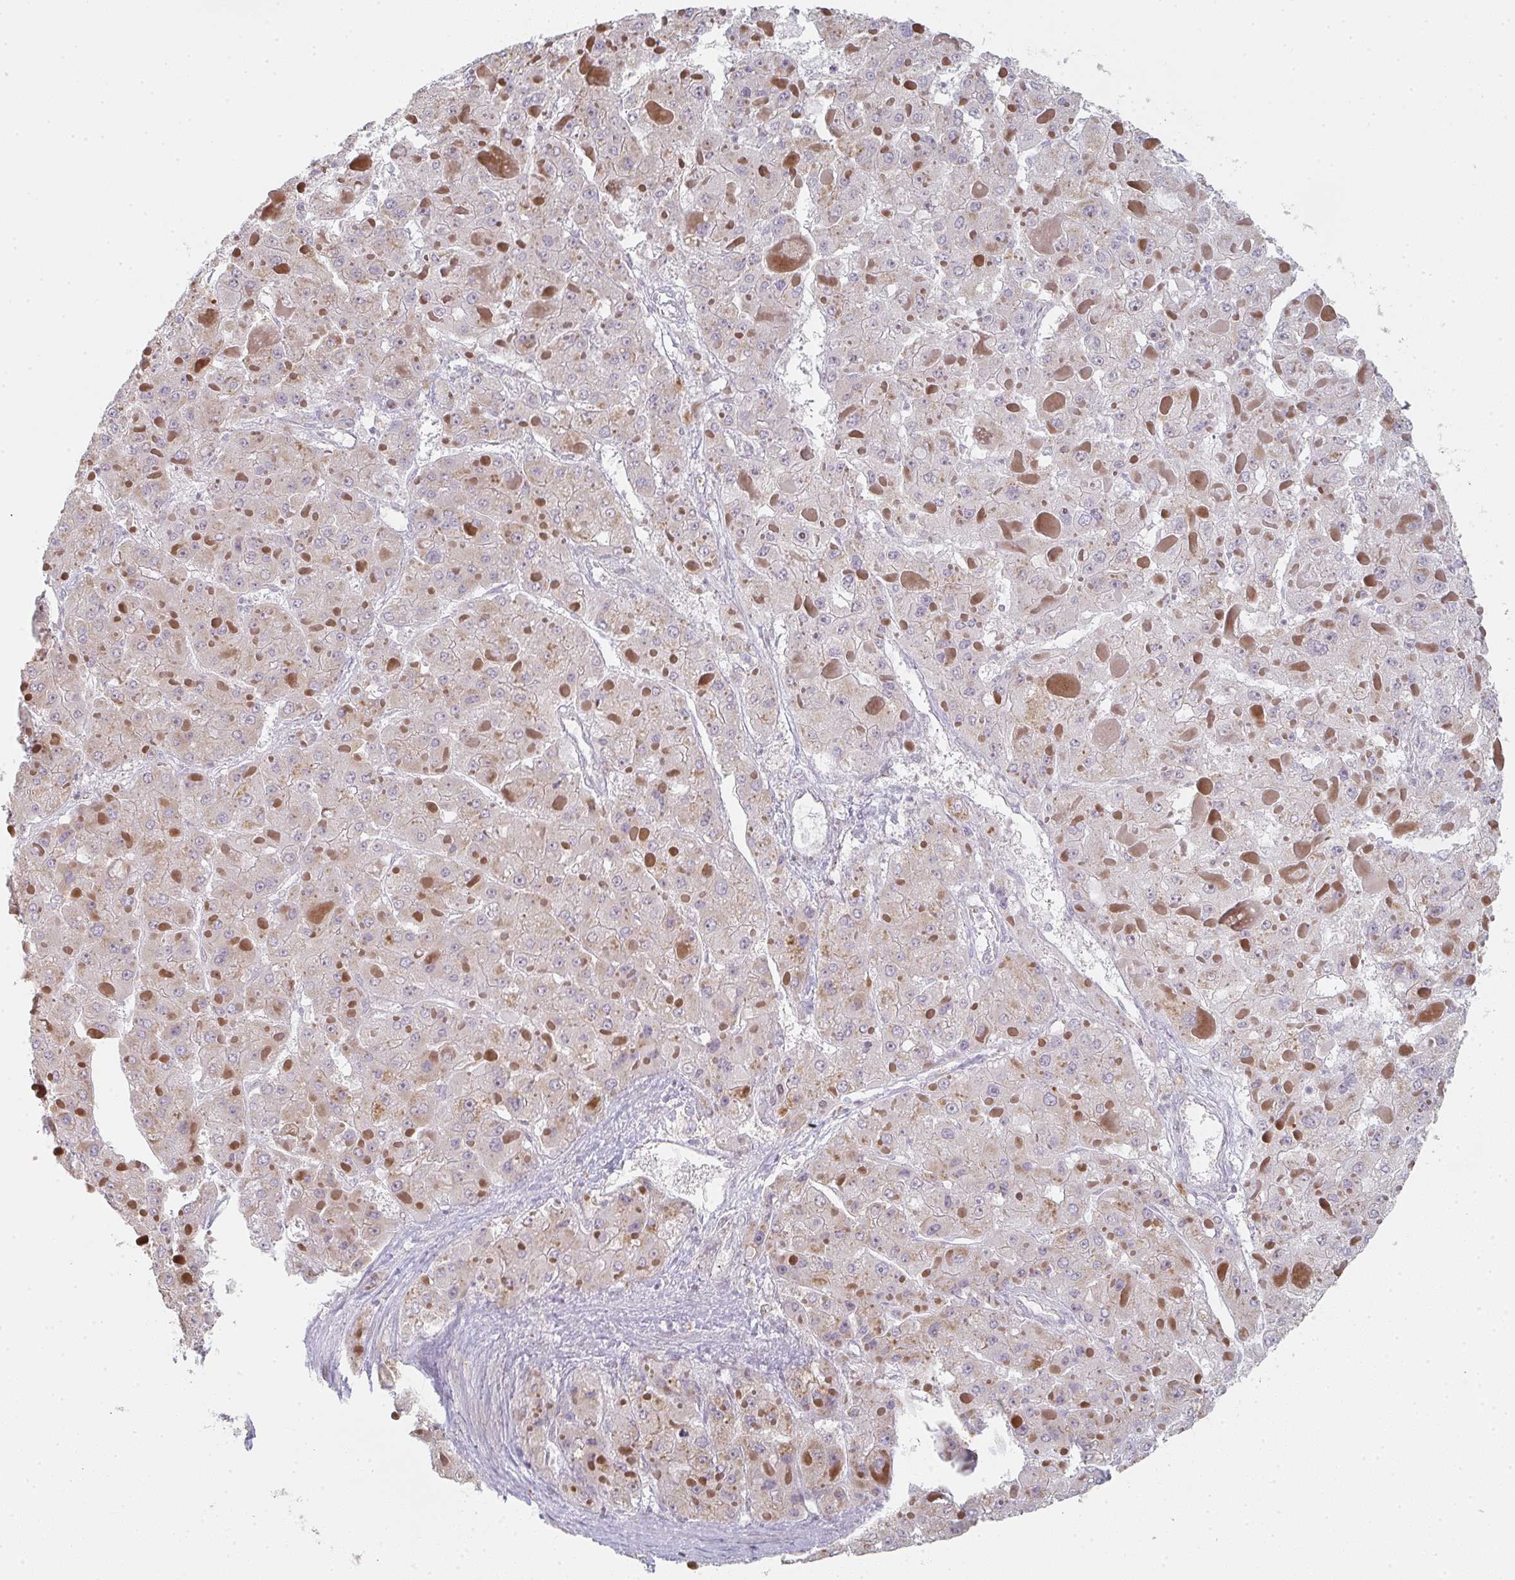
{"staining": {"intensity": "weak", "quantity": ">75%", "location": "cytoplasmic/membranous"}, "tissue": "liver cancer", "cell_type": "Tumor cells", "image_type": "cancer", "snomed": [{"axis": "morphology", "description": "Carcinoma, Hepatocellular, NOS"}, {"axis": "topography", "description": "Liver"}], "caption": "Human liver hepatocellular carcinoma stained with a brown dye displays weak cytoplasmic/membranous positive staining in about >75% of tumor cells.", "gene": "ZNF526", "patient": {"sex": "female", "age": 73}}